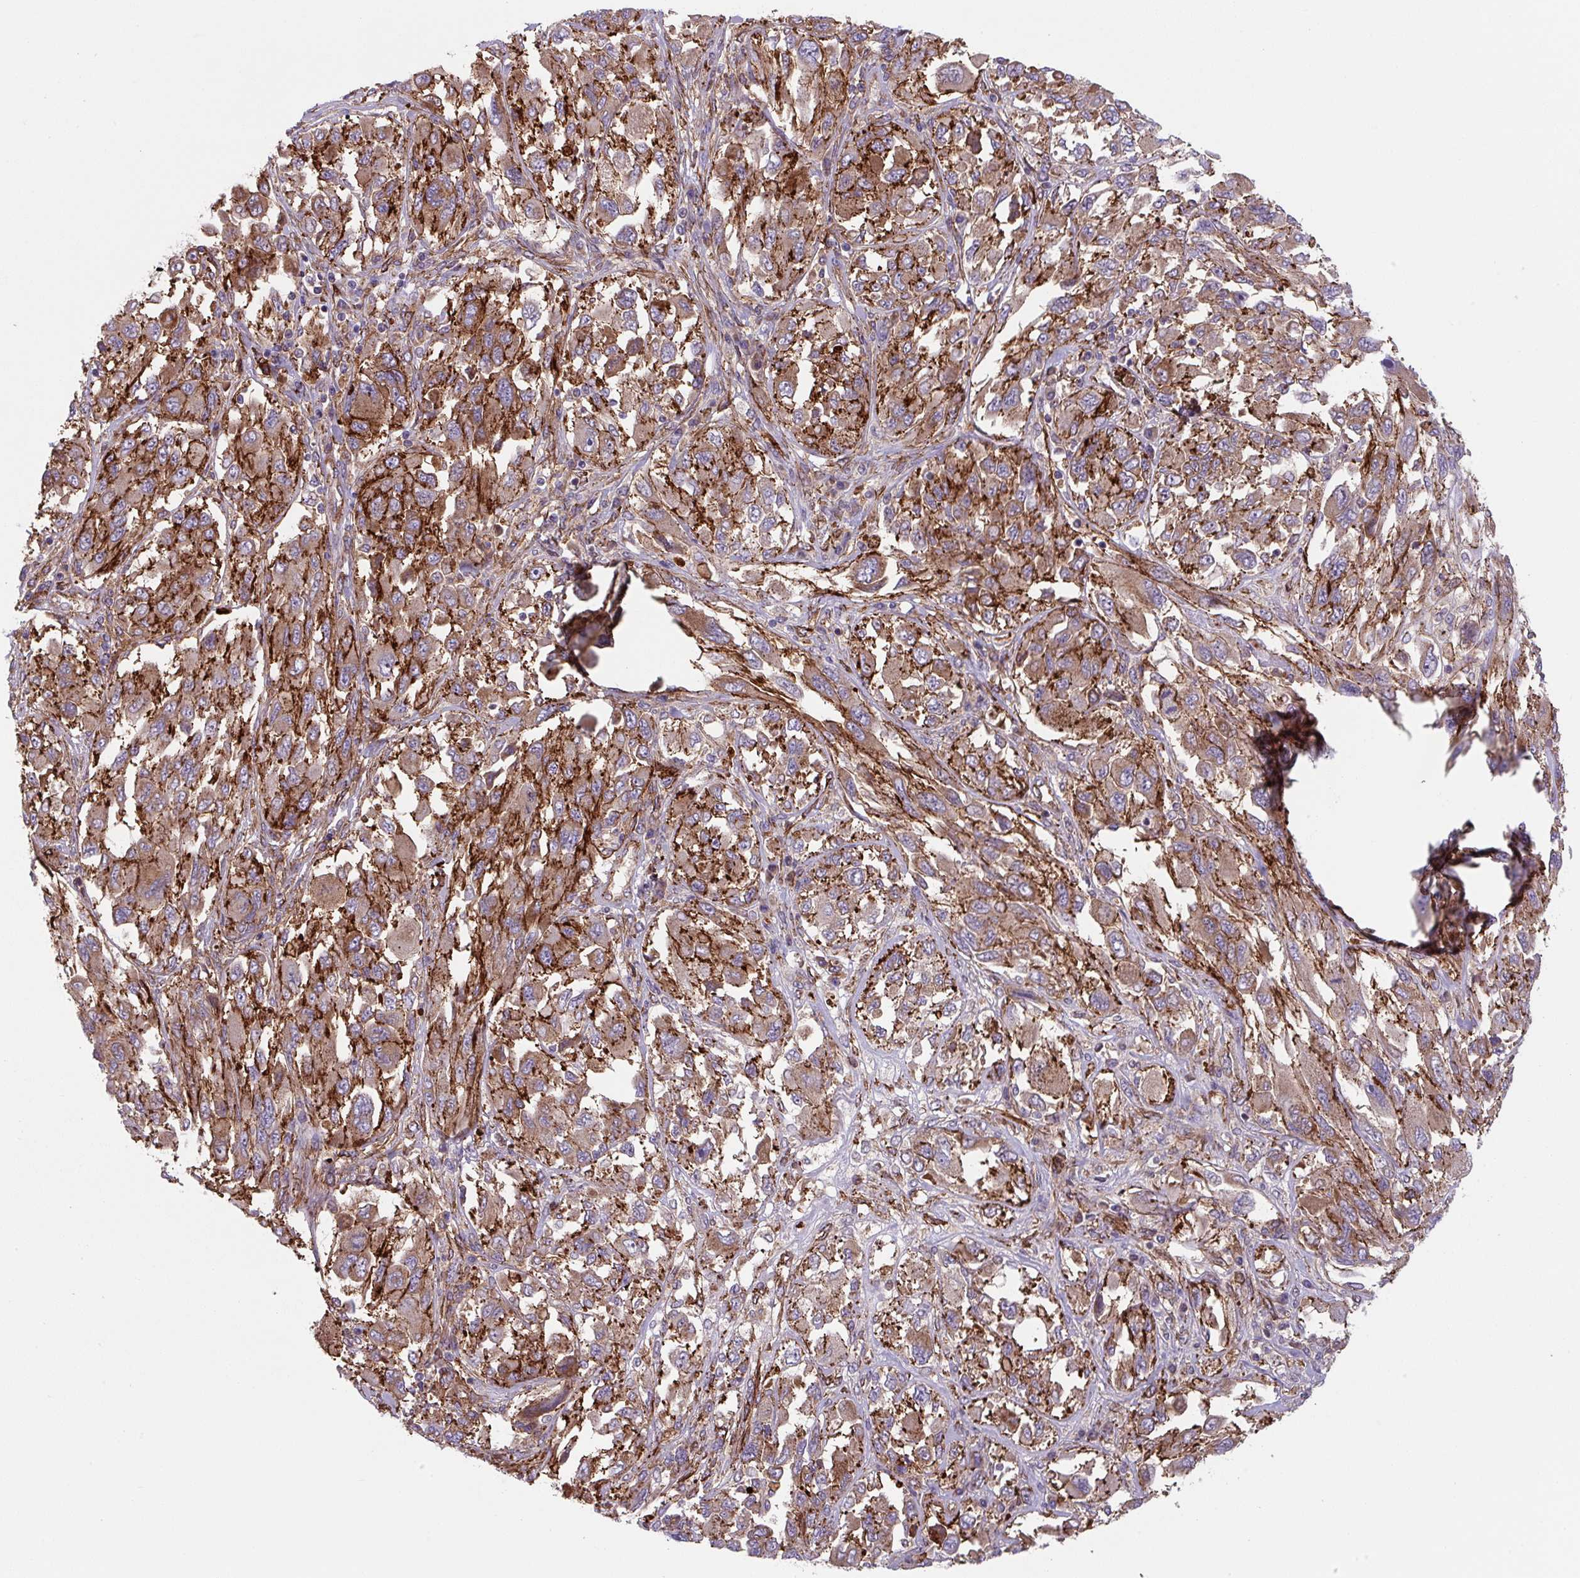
{"staining": {"intensity": "moderate", "quantity": ">75%", "location": "cytoplasmic/membranous"}, "tissue": "melanoma", "cell_type": "Tumor cells", "image_type": "cancer", "snomed": [{"axis": "morphology", "description": "Malignant melanoma, NOS"}, {"axis": "topography", "description": "Skin"}], "caption": "Tumor cells display moderate cytoplasmic/membranous positivity in approximately >75% of cells in melanoma.", "gene": "DHFR2", "patient": {"sex": "female", "age": 91}}